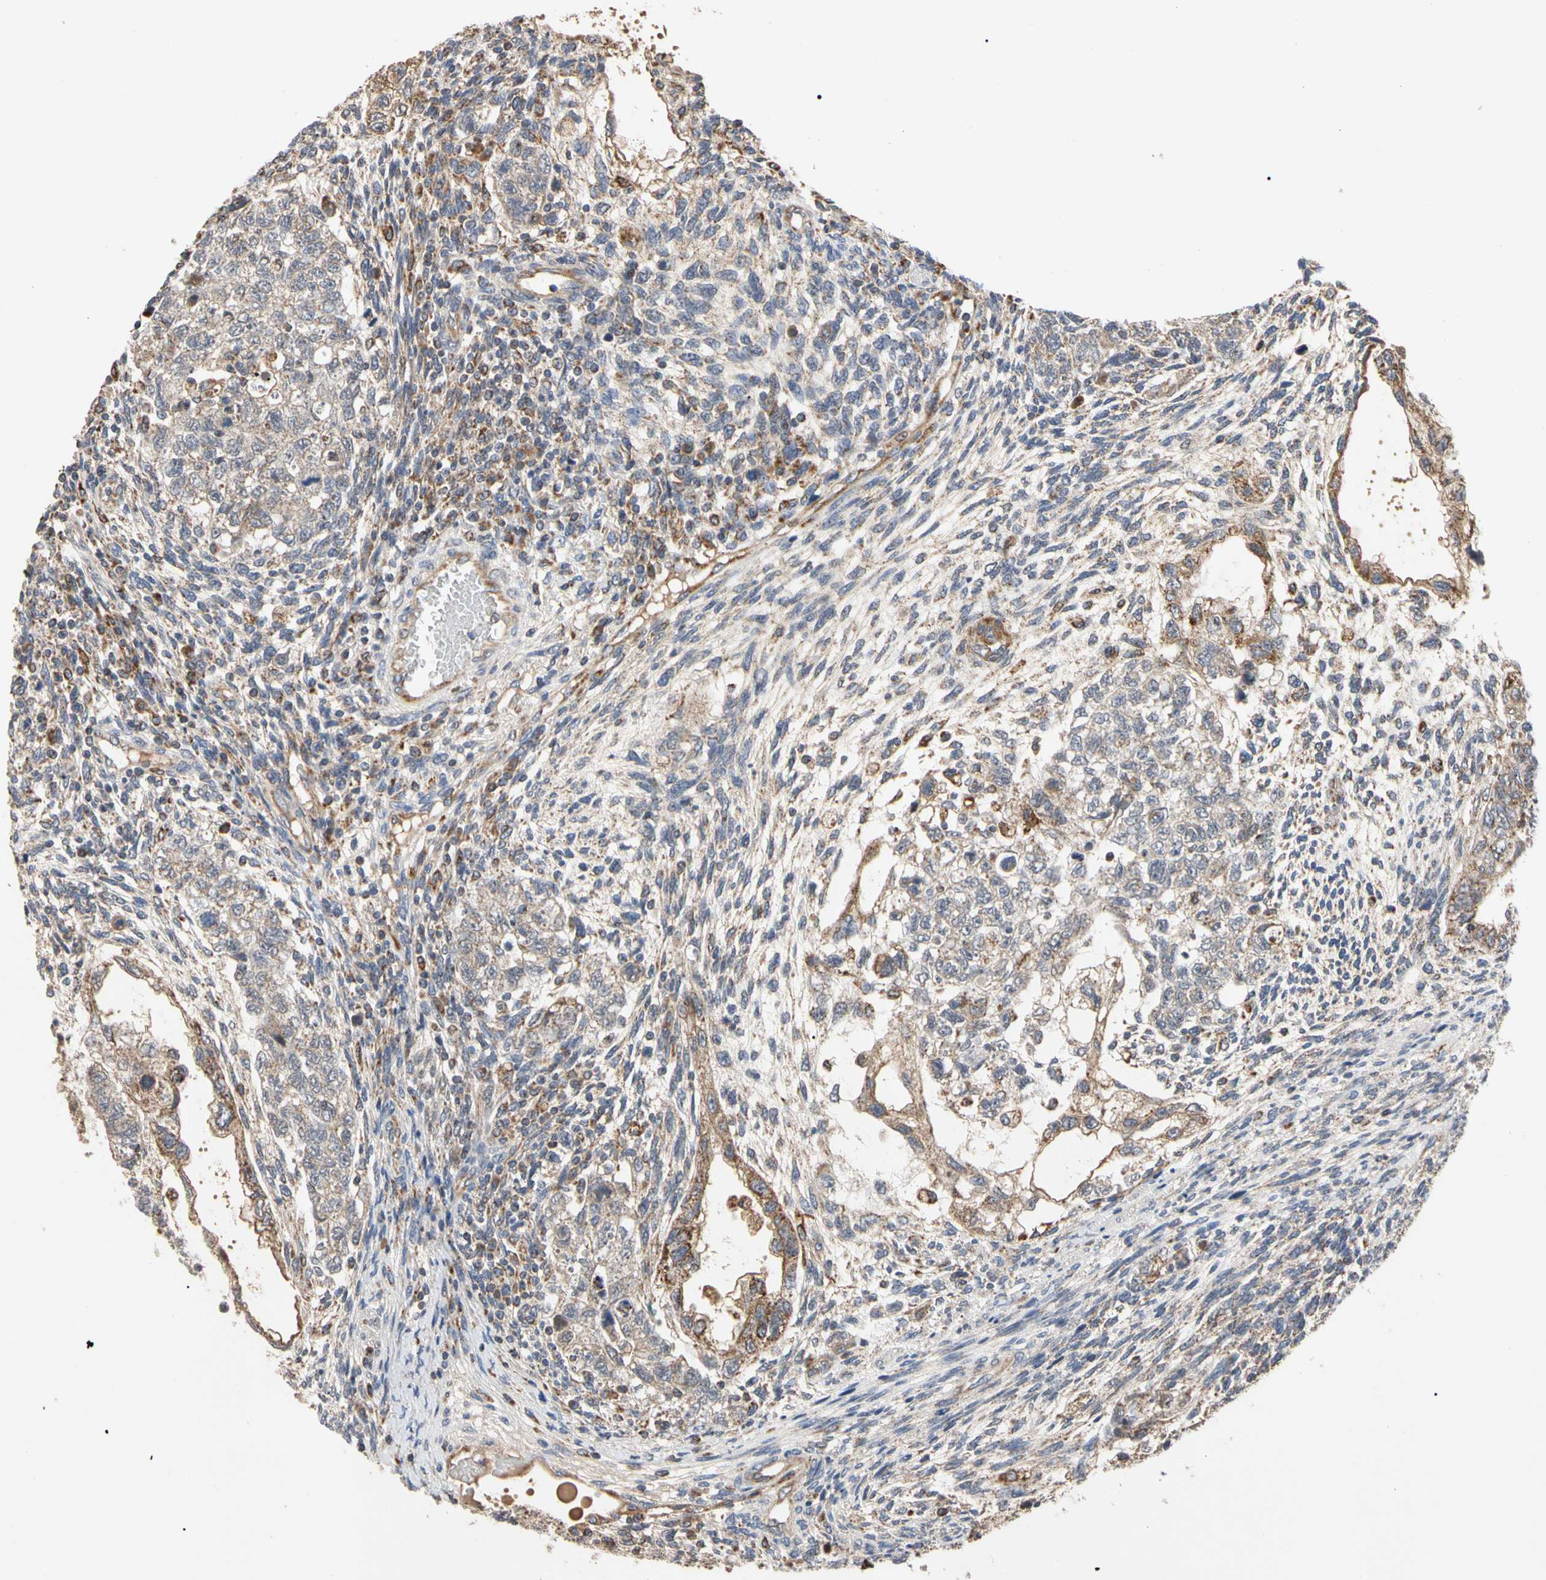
{"staining": {"intensity": "weak", "quantity": ">75%", "location": "cytoplasmic/membranous"}, "tissue": "testis cancer", "cell_type": "Tumor cells", "image_type": "cancer", "snomed": [{"axis": "morphology", "description": "Normal tissue, NOS"}, {"axis": "morphology", "description": "Carcinoma, Embryonal, NOS"}, {"axis": "topography", "description": "Testis"}], "caption": "A brown stain shows weak cytoplasmic/membranous staining of a protein in testis embryonal carcinoma tumor cells. (DAB IHC, brown staining for protein, blue staining for nuclei).", "gene": "GPD2", "patient": {"sex": "male", "age": 36}}